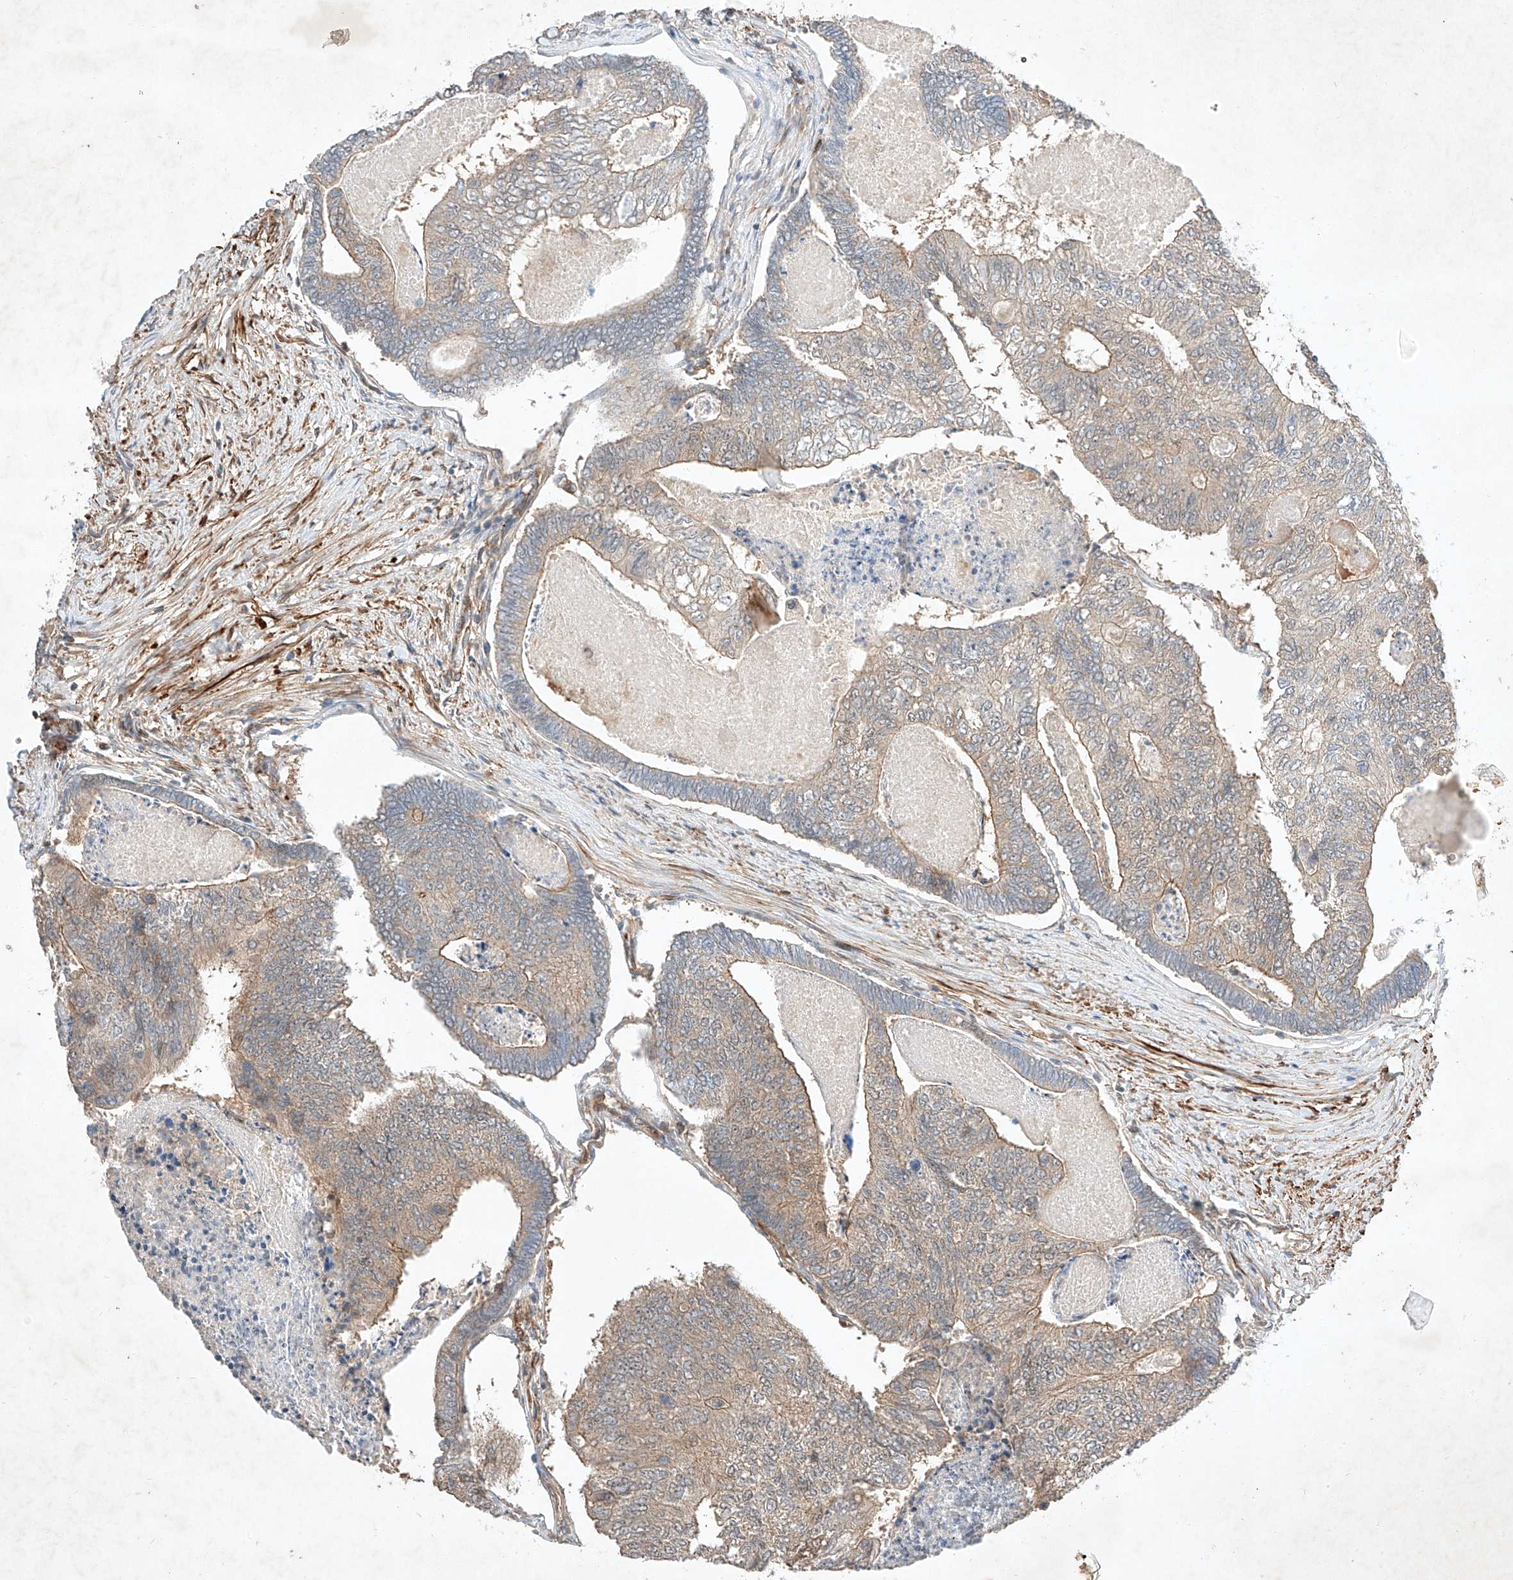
{"staining": {"intensity": "weak", "quantity": "25%-75%", "location": "cytoplasmic/membranous"}, "tissue": "colorectal cancer", "cell_type": "Tumor cells", "image_type": "cancer", "snomed": [{"axis": "morphology", "description": "Adenocarcinoma, NOS"}, {"axis": "topography", "description": "Colon"}], "caption": "Human colorectal adenocarcinoma stained with a protein marker shows weak staining in tumor cells.", "gene": "ARHGAP33", "patient": {"sex": "female", "age": 67}}